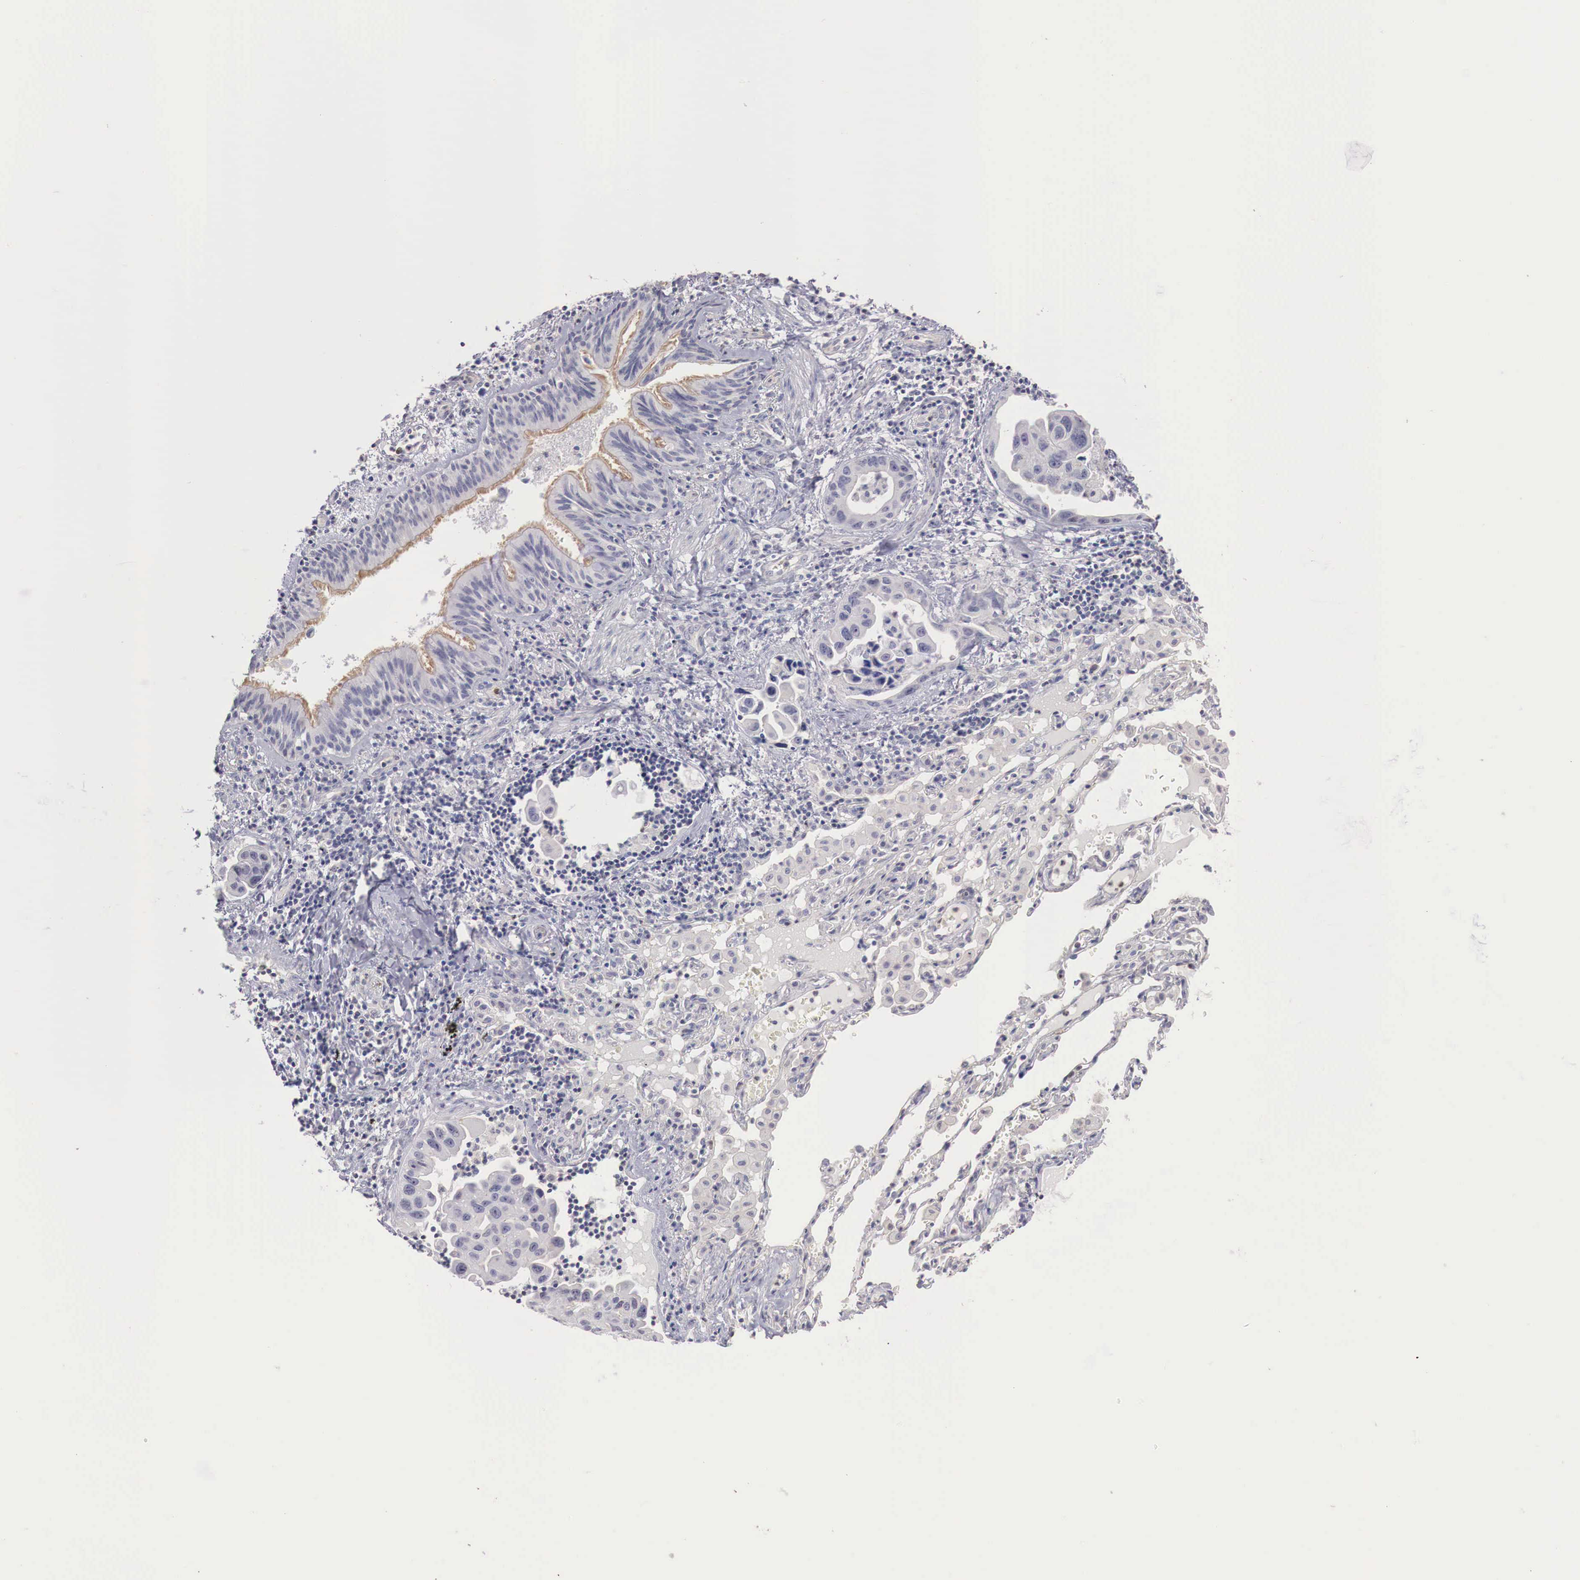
{"staining": {"intensity": "negative", "quantity": "none", "location": "none"}, "tissue": "lung cancer", "cell_type": "Tumor cells", "image_type": "cancer", "snomed": [{"axis": "morphology", "description": "Adenocarcinoma, NOS"}, {"axis": "topography", "description": "Lung"}], "caption": "High power microscopy micrograph of an immunohistochemistry (IHC) image of lung cancer (adenocarcinoma), revealing no significant positivity in tumor cells.", "gene": "TRIM13", "patient": {"sex": "male", "age": 64}}